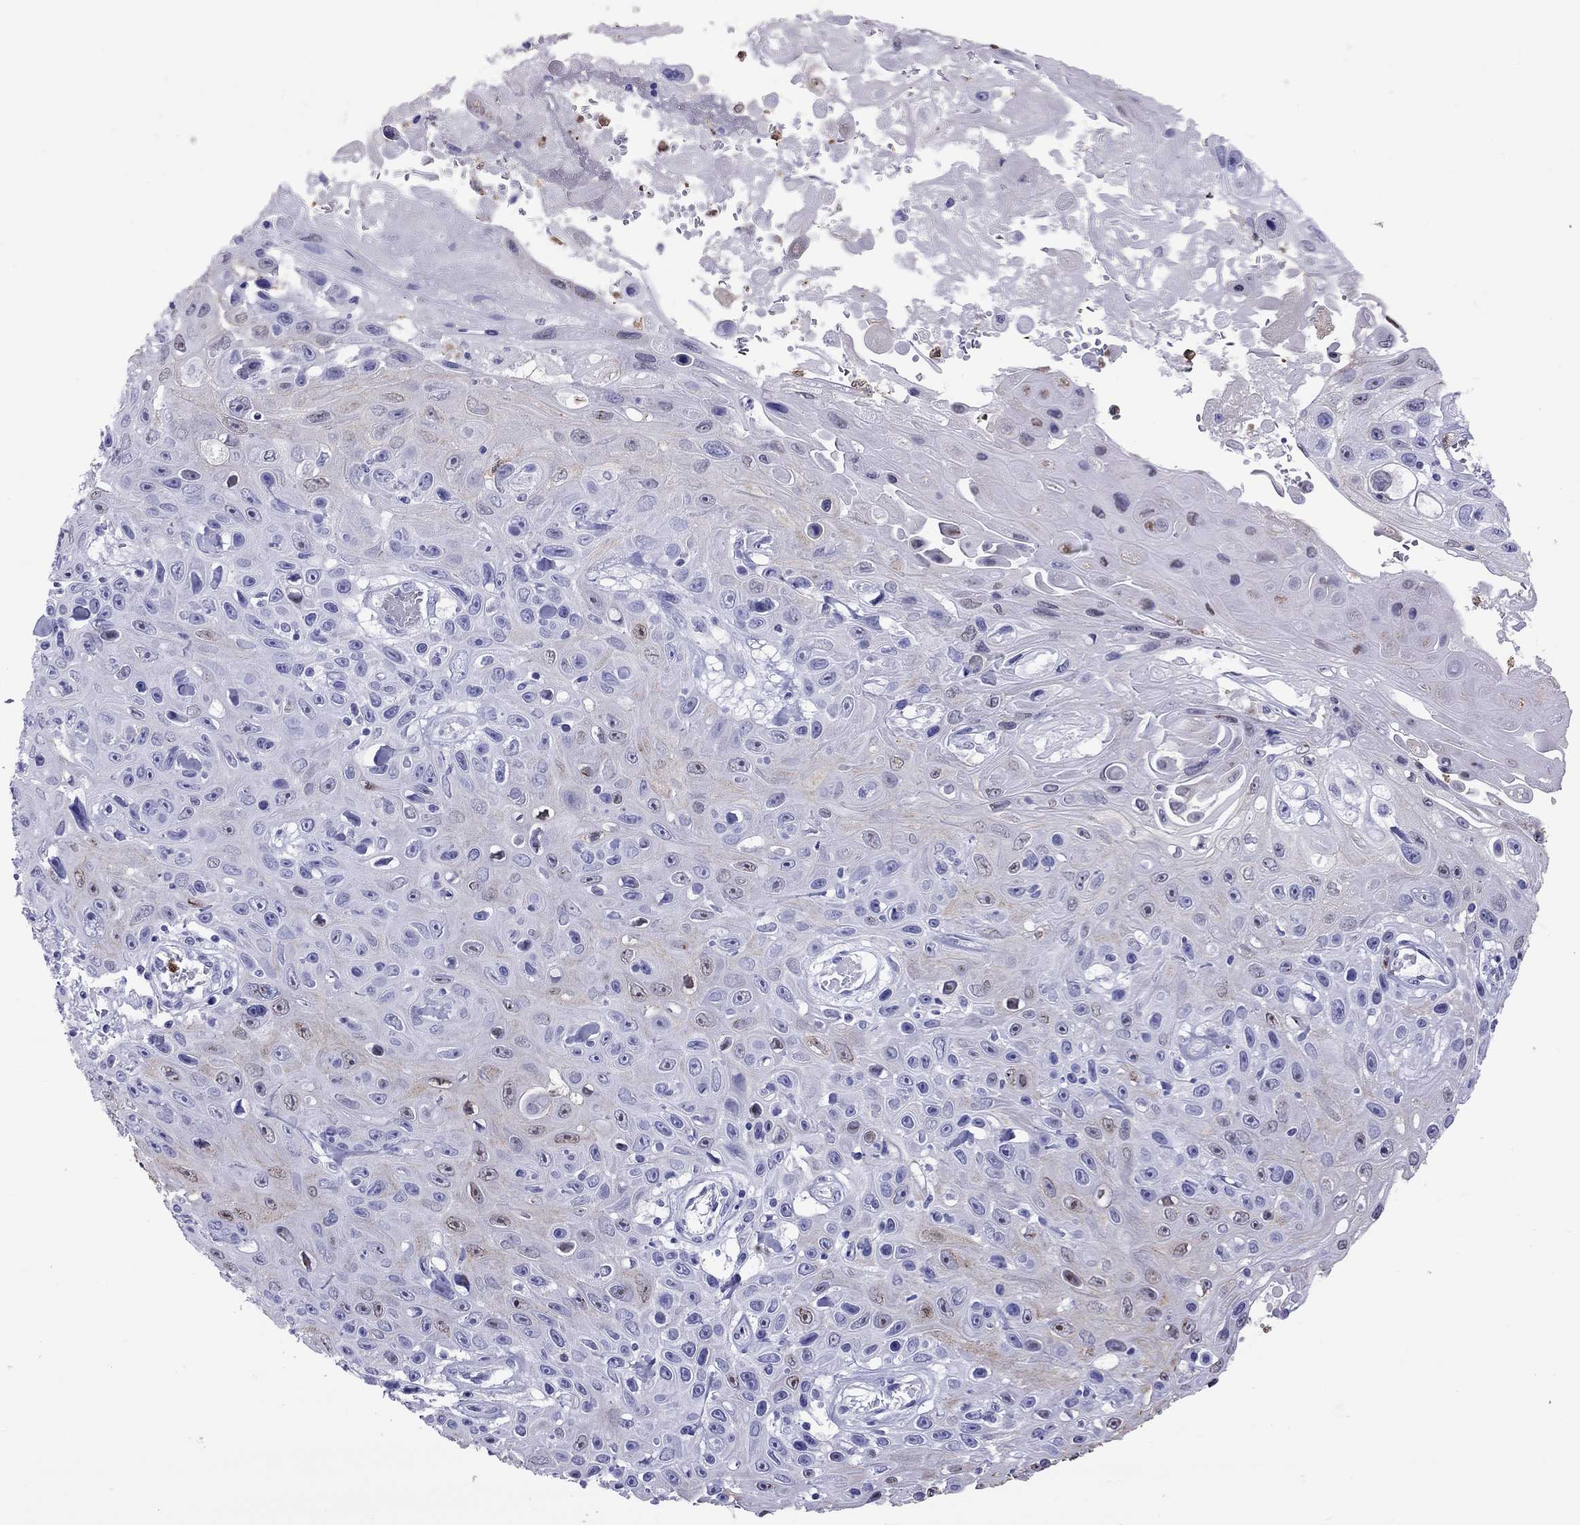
{"staining": {"intensity": "negative", "quantity": "none", "location": "none"}, "tissue": "skin cancer", "cell_type": "Tumor cells", "image_type": "cancer", "snomed": [{"axis": "morphology", "description": "Squamous cell carcinoma, NOS"}, {"axis": "topography", "description": "Skin"}], "caption": "Immunohistochemistry (IHC) of human skin cancer displays no positivity in tumor cells.", "gene": "SLAMF1", "patient": {"sex": "male", "age": 82}}